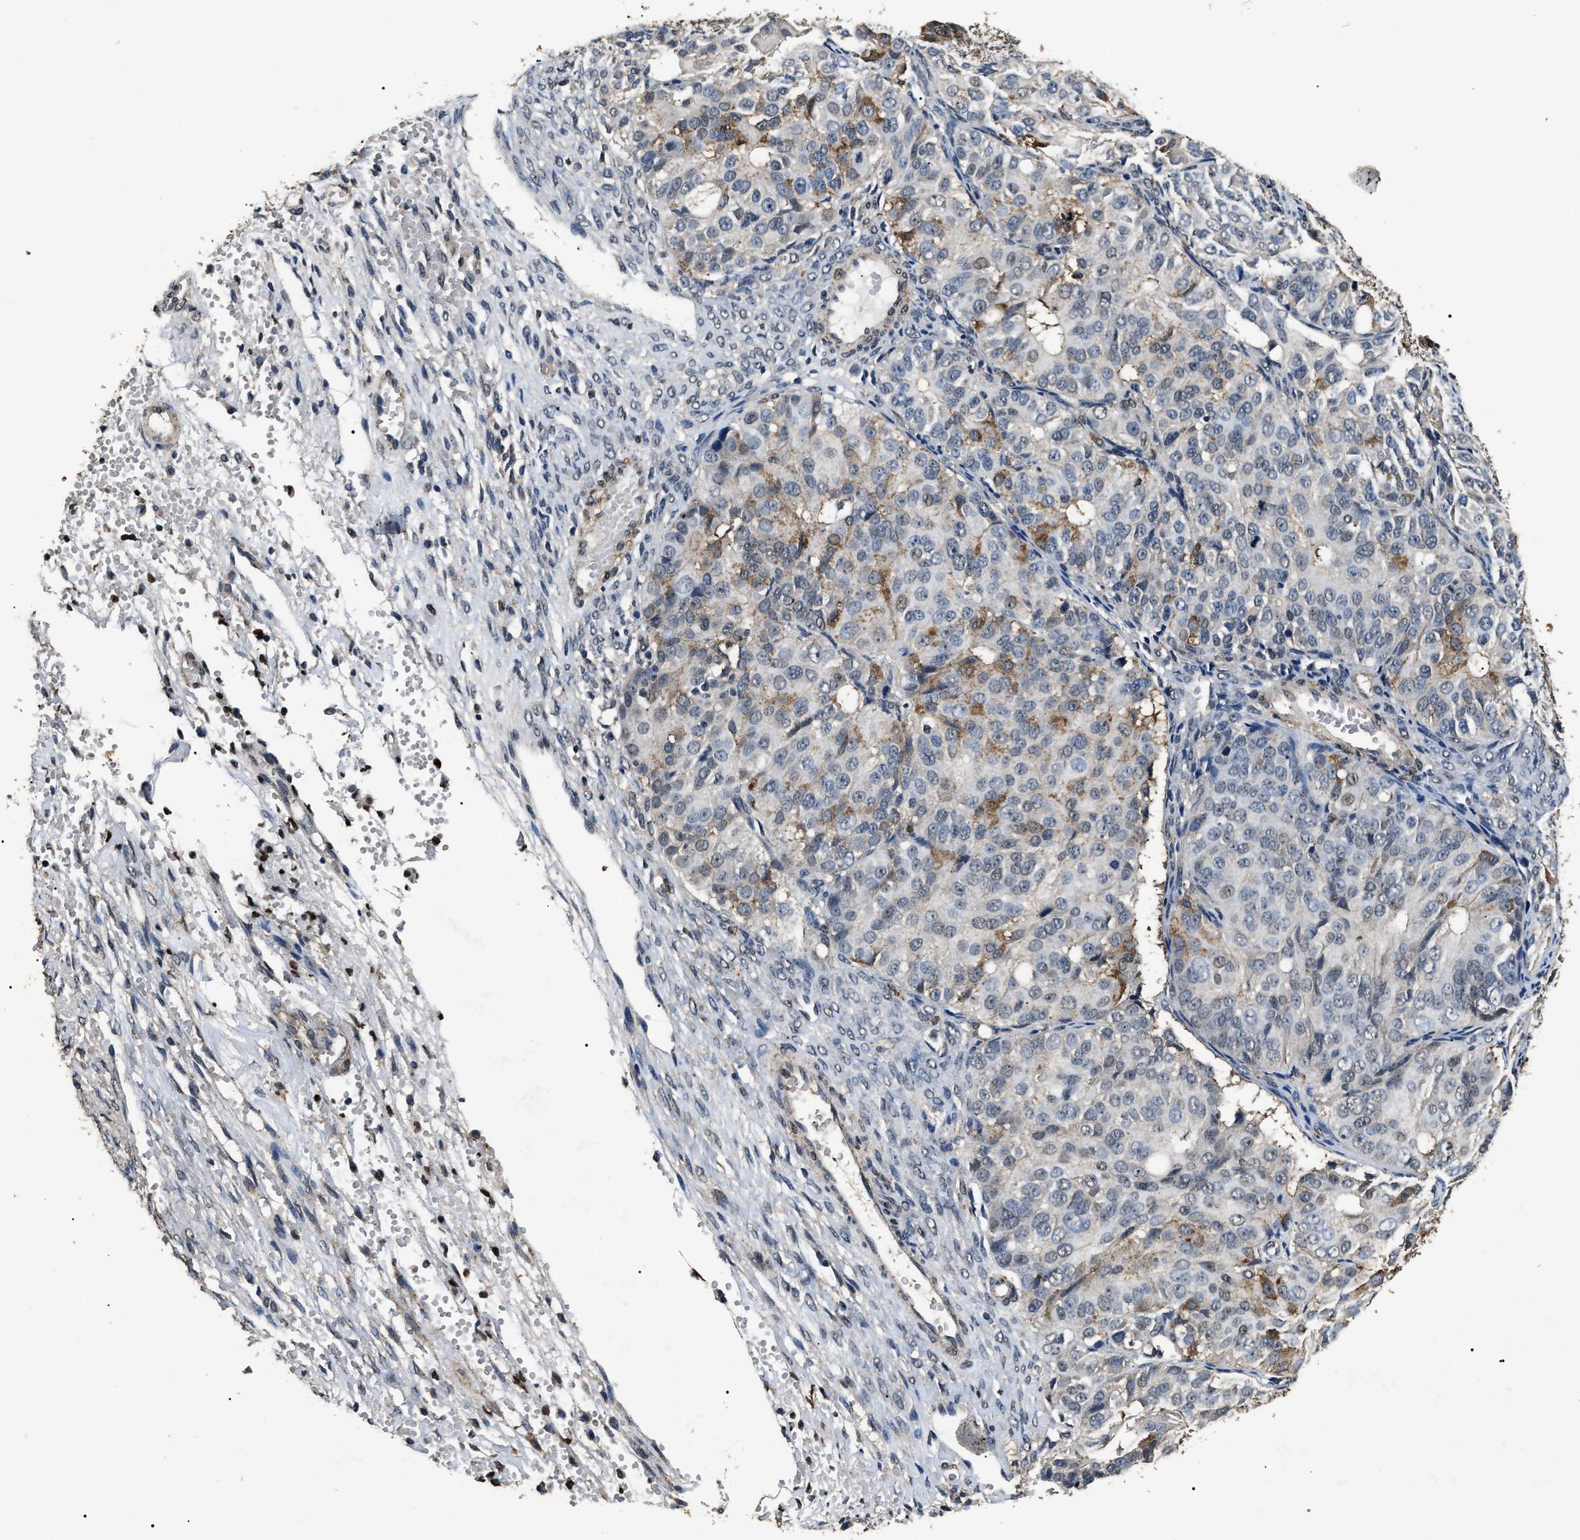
{"staining": {"intensity": "moderate", "quantity": "<25%", "location": "cytoplasmic/membranous"}, "tissue": "ovarian cancer", "cell_type": "Tumor cells", "image_type": "cancer", "snomed": [{"axis": "morphology", "description": "Carcinoma, endometroid"}, {"axis": "topography", "description": "Ovary"}], "caption": "Ovarian endometroid carcinoma stained with a protein marker reveals moderate staining in tumor cells.", "gene": "ANP32E", "patient": {"sex": "female", "age": 51}}